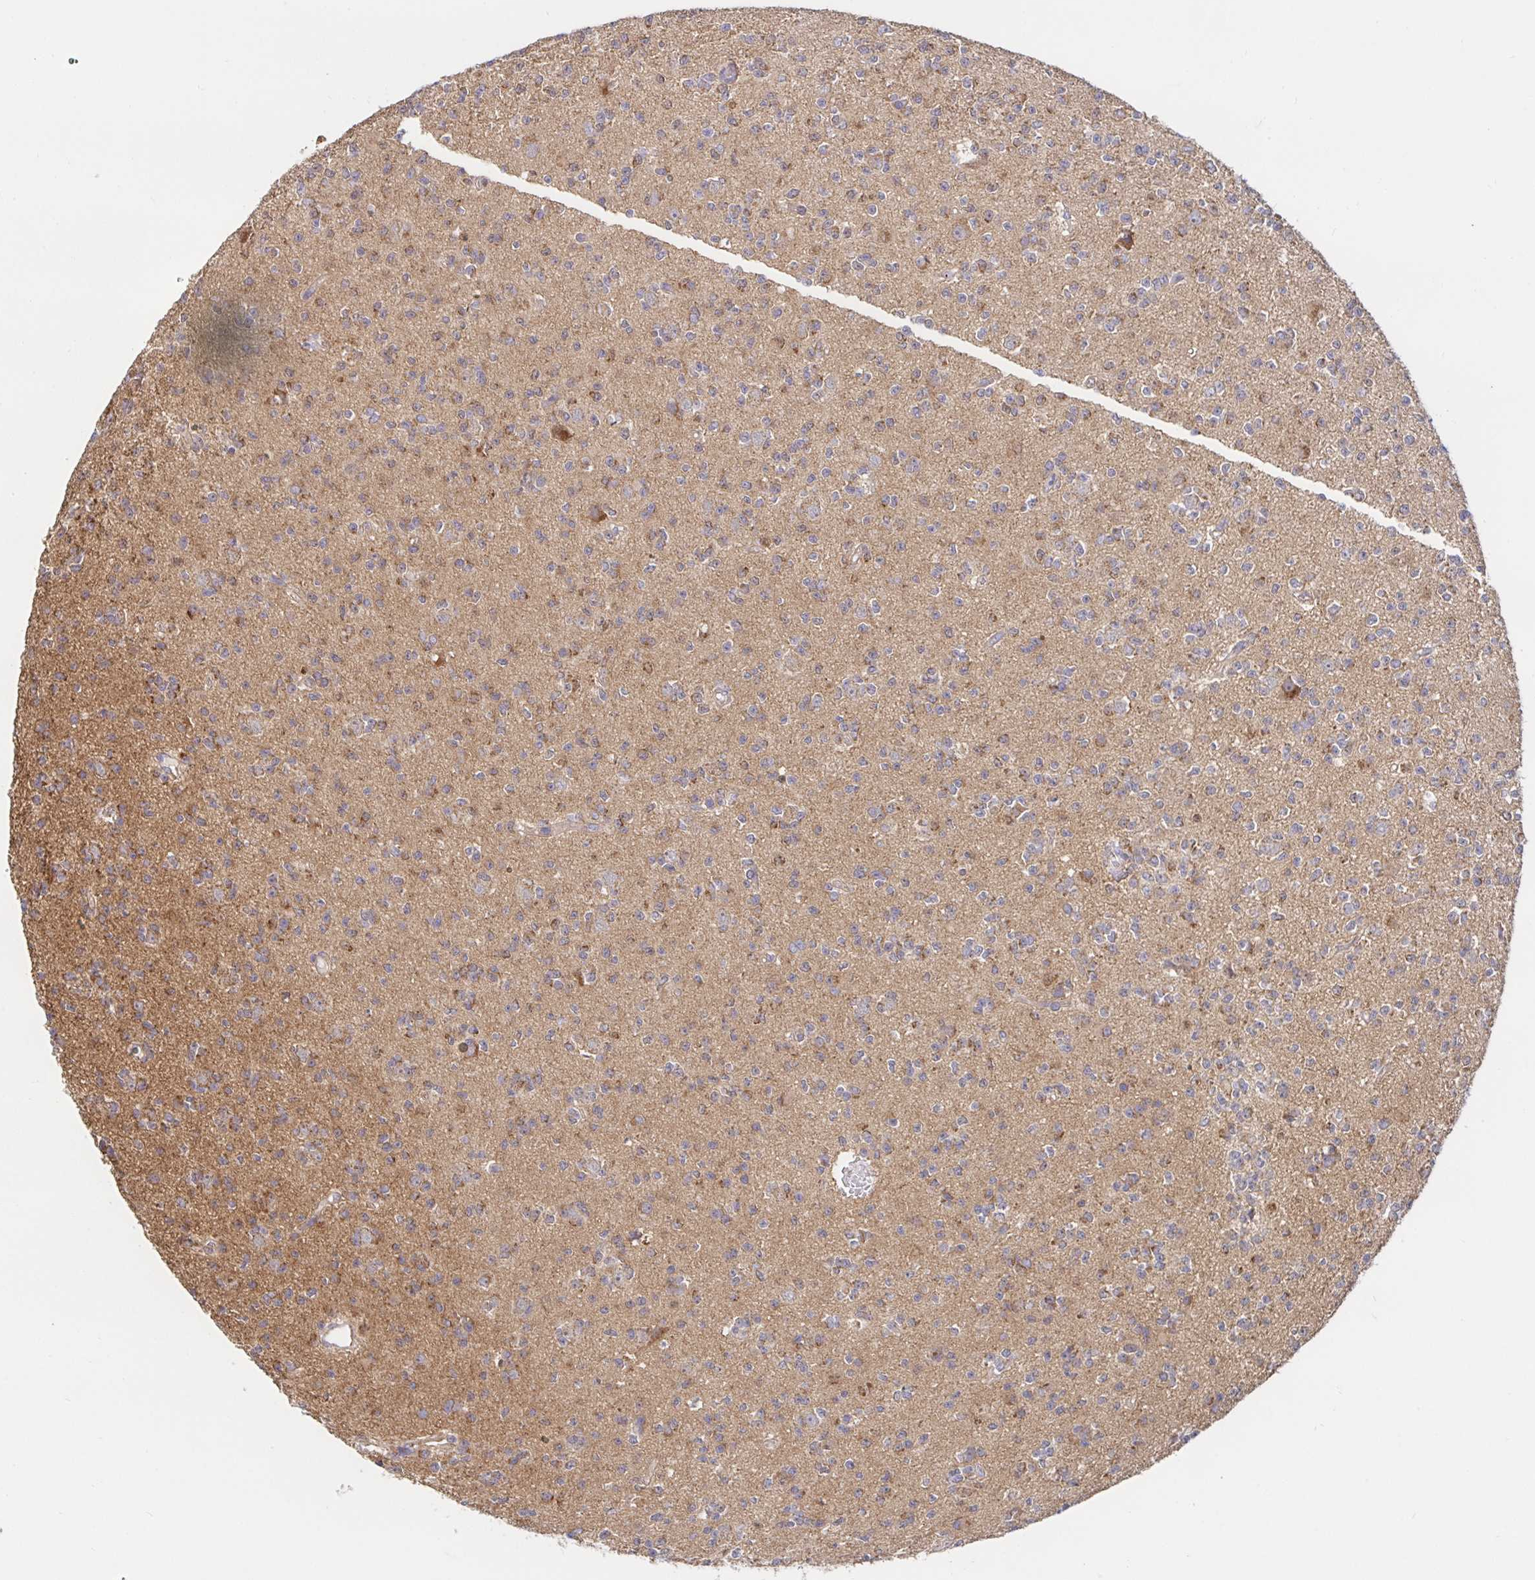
{"staining": {"intensity": "weak", "quantity": "<25%", "location": "cytoplasmic/membranous"}, "tissue": "glioma", "cell_type": "Tumor cells", "image_type": "cancer", "snomed": [{"axis": "morphology", "description": "Glioma, malignant, High grade"}, {"axis": "topography", "description": "Brain"}], "caption": "The histopathology image demonstrates no significant positivity in tumor cells of glioma. Nuclei are stained in blue.", "gene": "PRDX3", "patient": {"sex": "male", "age": 36}}